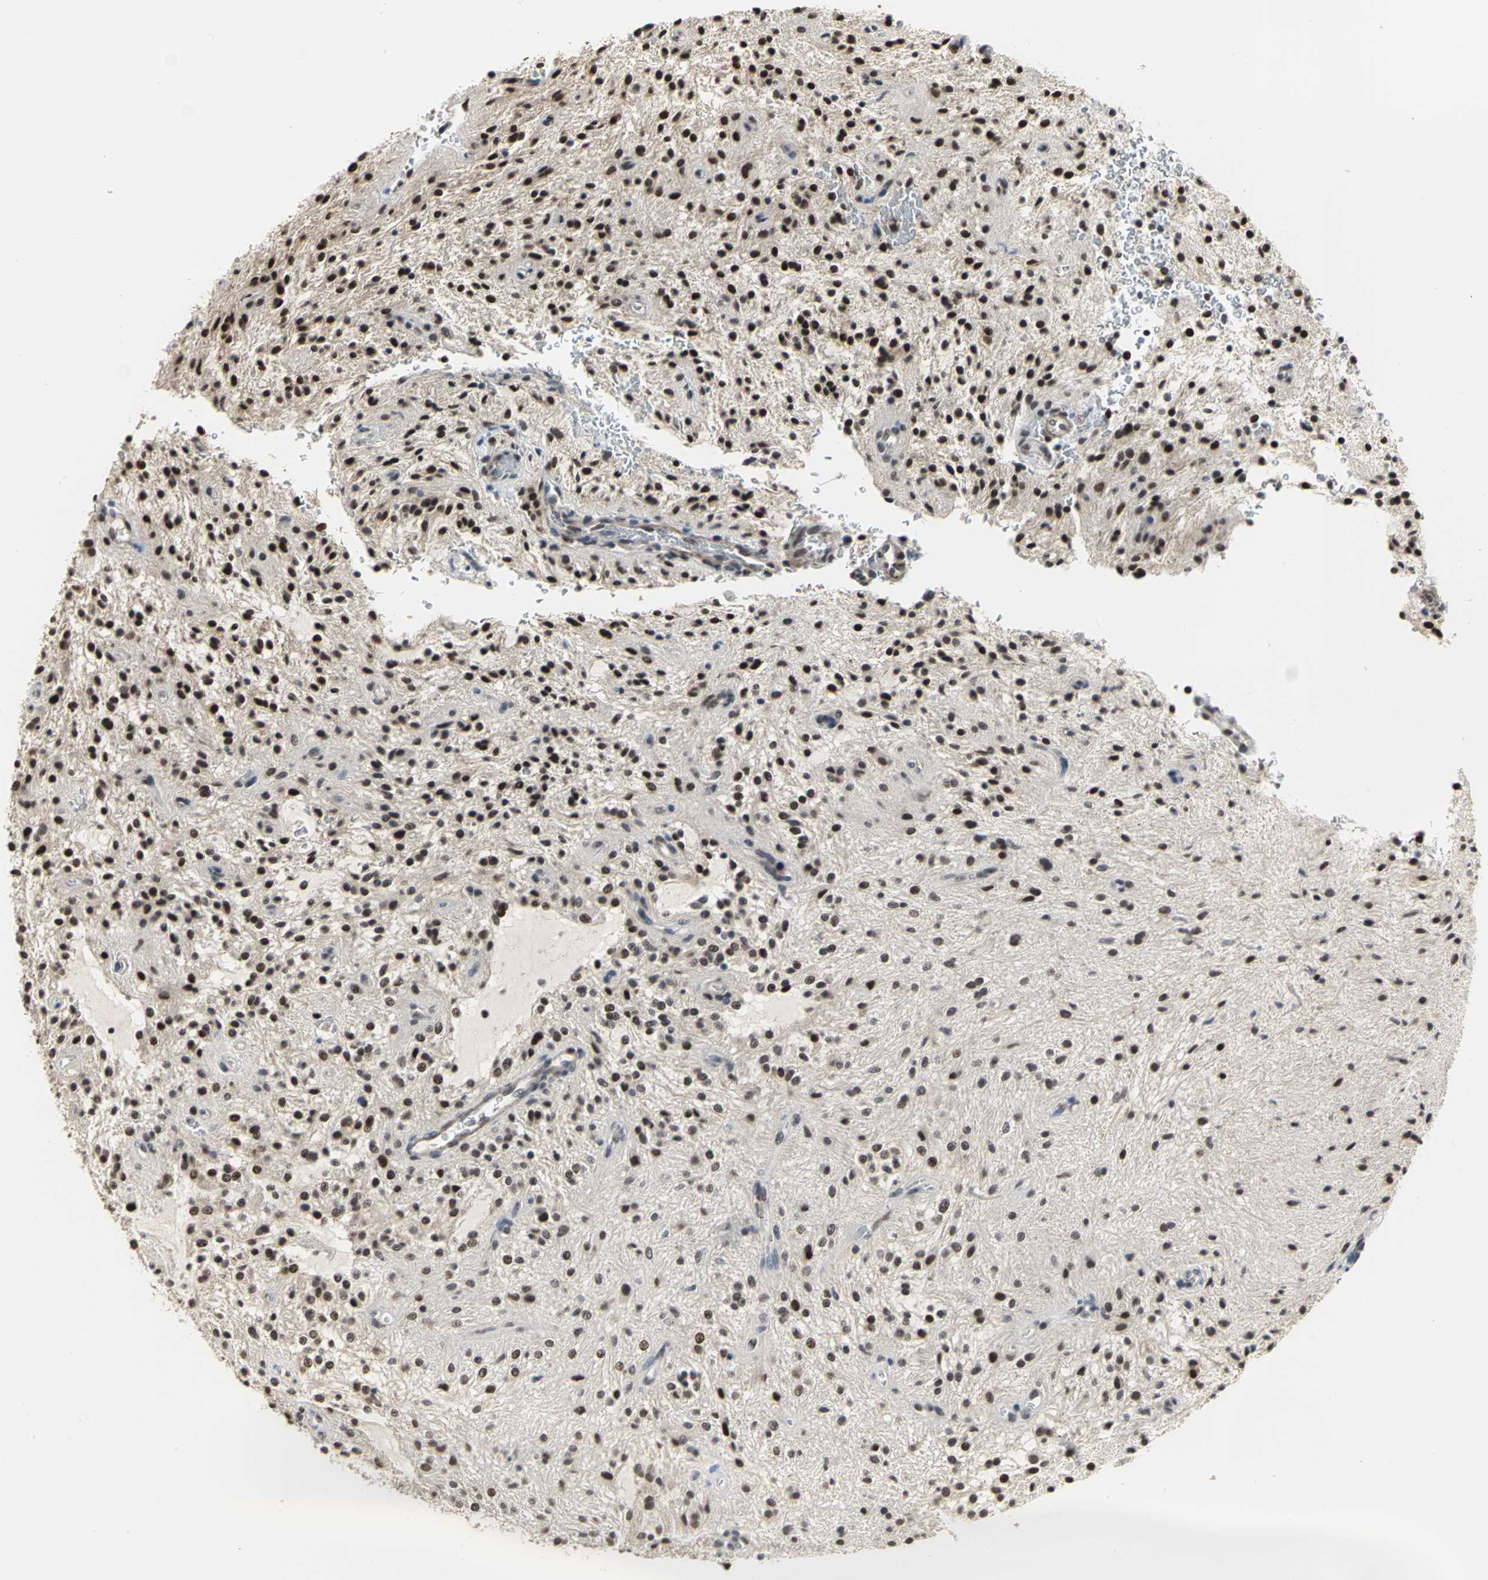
{"staining": {"intensity": "strong", "quantity": ">75%", "location": "nuclear"}, "tissue": "glioma", "cell_type": "Tumor cells", "image_type": "cancer", "snomed": [{"axis": "morphology", "description": "Glioma, malignant, NOS"}, {"axis": "topography", "description": "Cerebellum"}], "caption": "Immunohistochemical staining of glioma (malignant) exhibits strong nuclear protein expression in about >75% of tumor cells. (Stains: DAB in brown, nuclei in blue, Microscopy: brightfield microscopy at high magnification).", "gene": "CCDC88C", "patient": {"sex": "female", "age": 10}}